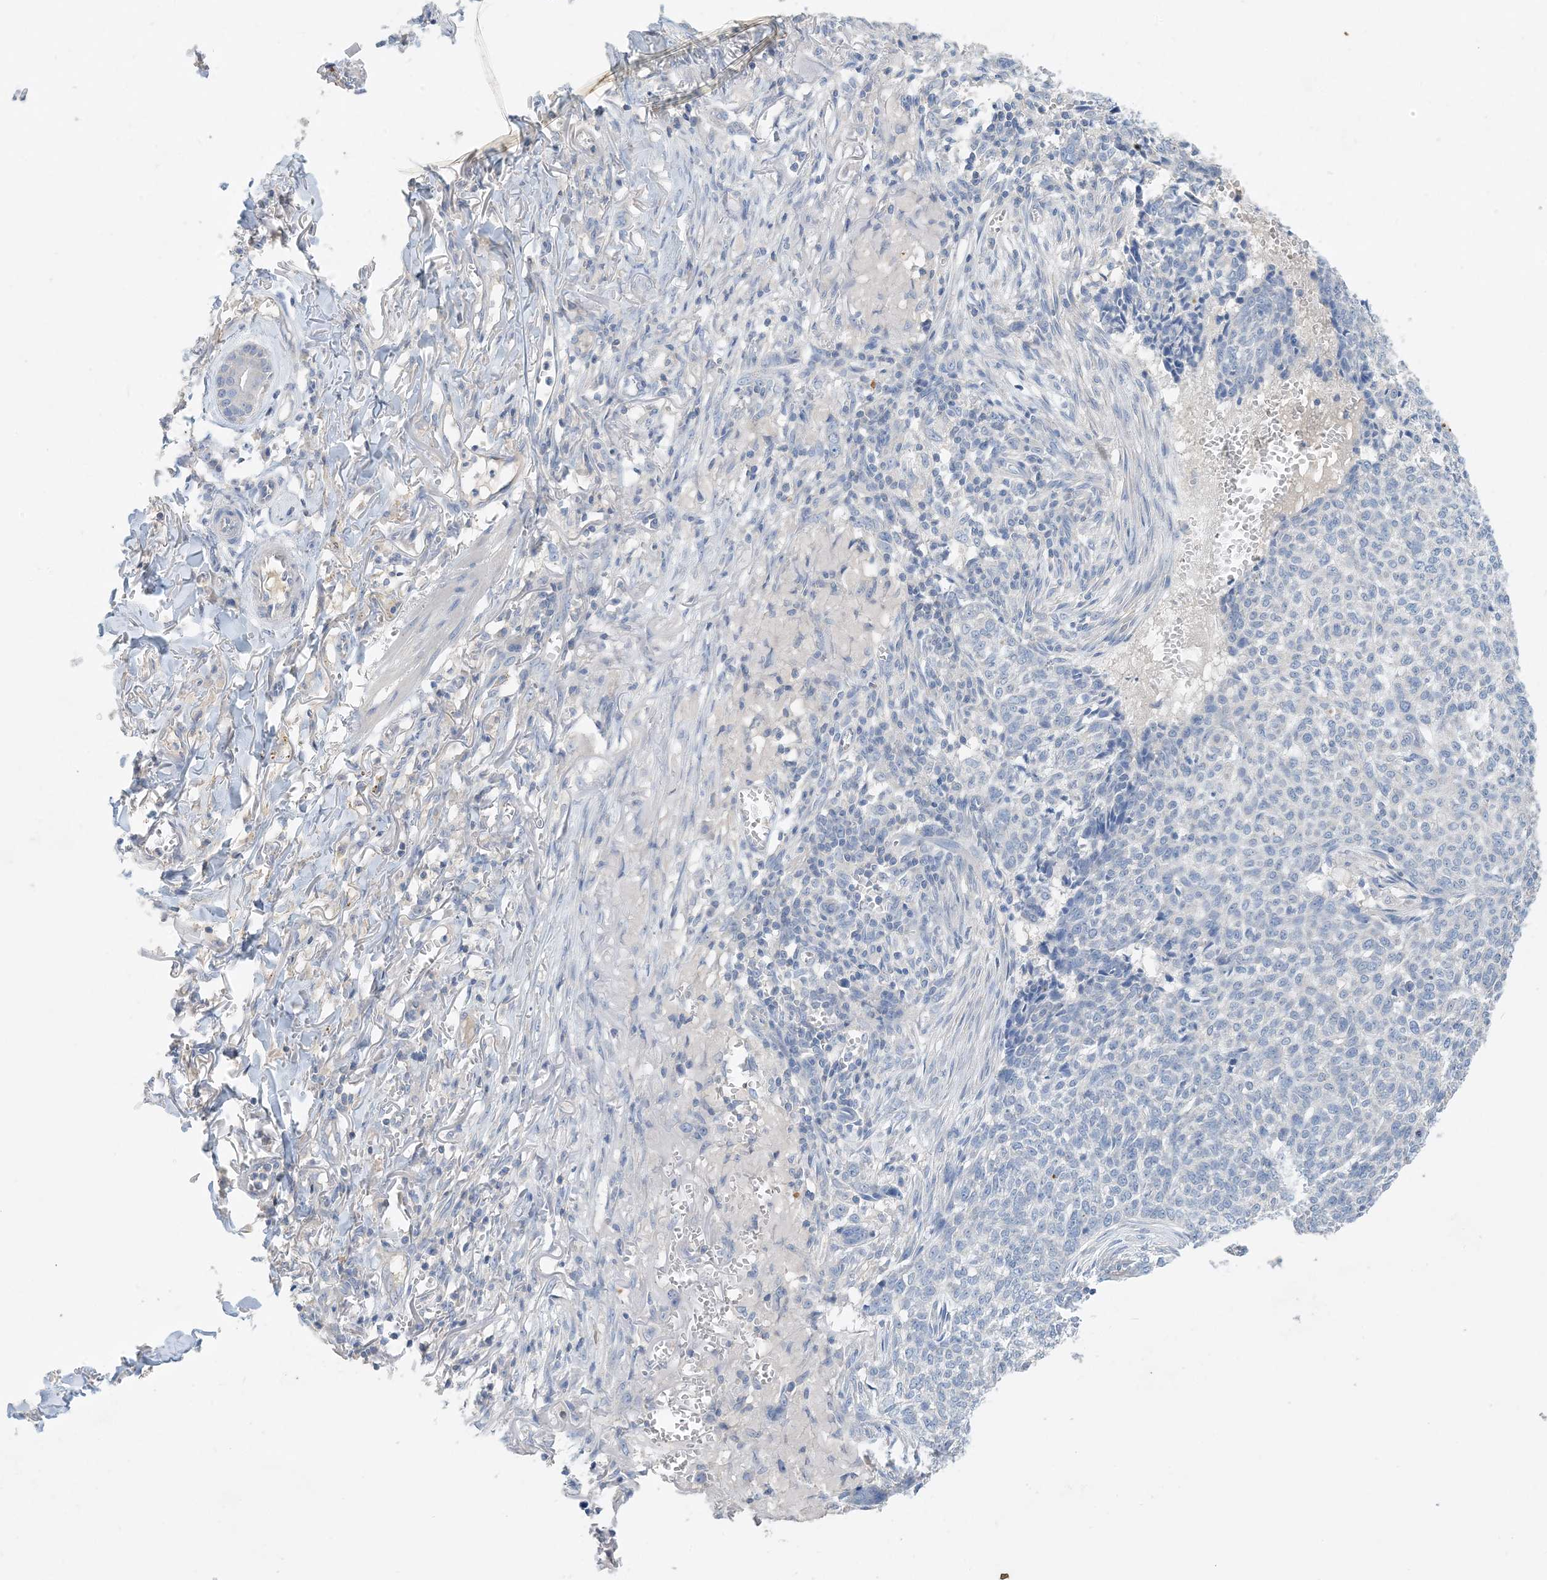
{"staining": {"intensity": "negative", "quantity": "none", "location": "none"}, "tissue": "skin cancer", "cell_type": "Tumor cells", "image_type": "cancer", "snomed": [{"axis": "morphology", "description": "Basal cell carcinoma"}, {"axis": "topography", "description": "Skin"}], "caption": "Basal cell carcinoma (skin) stained for a protein using IHC reveals no staining tumor cells.", "gene": "KPRP", "patient": {"sex": "male", "age": 85}}